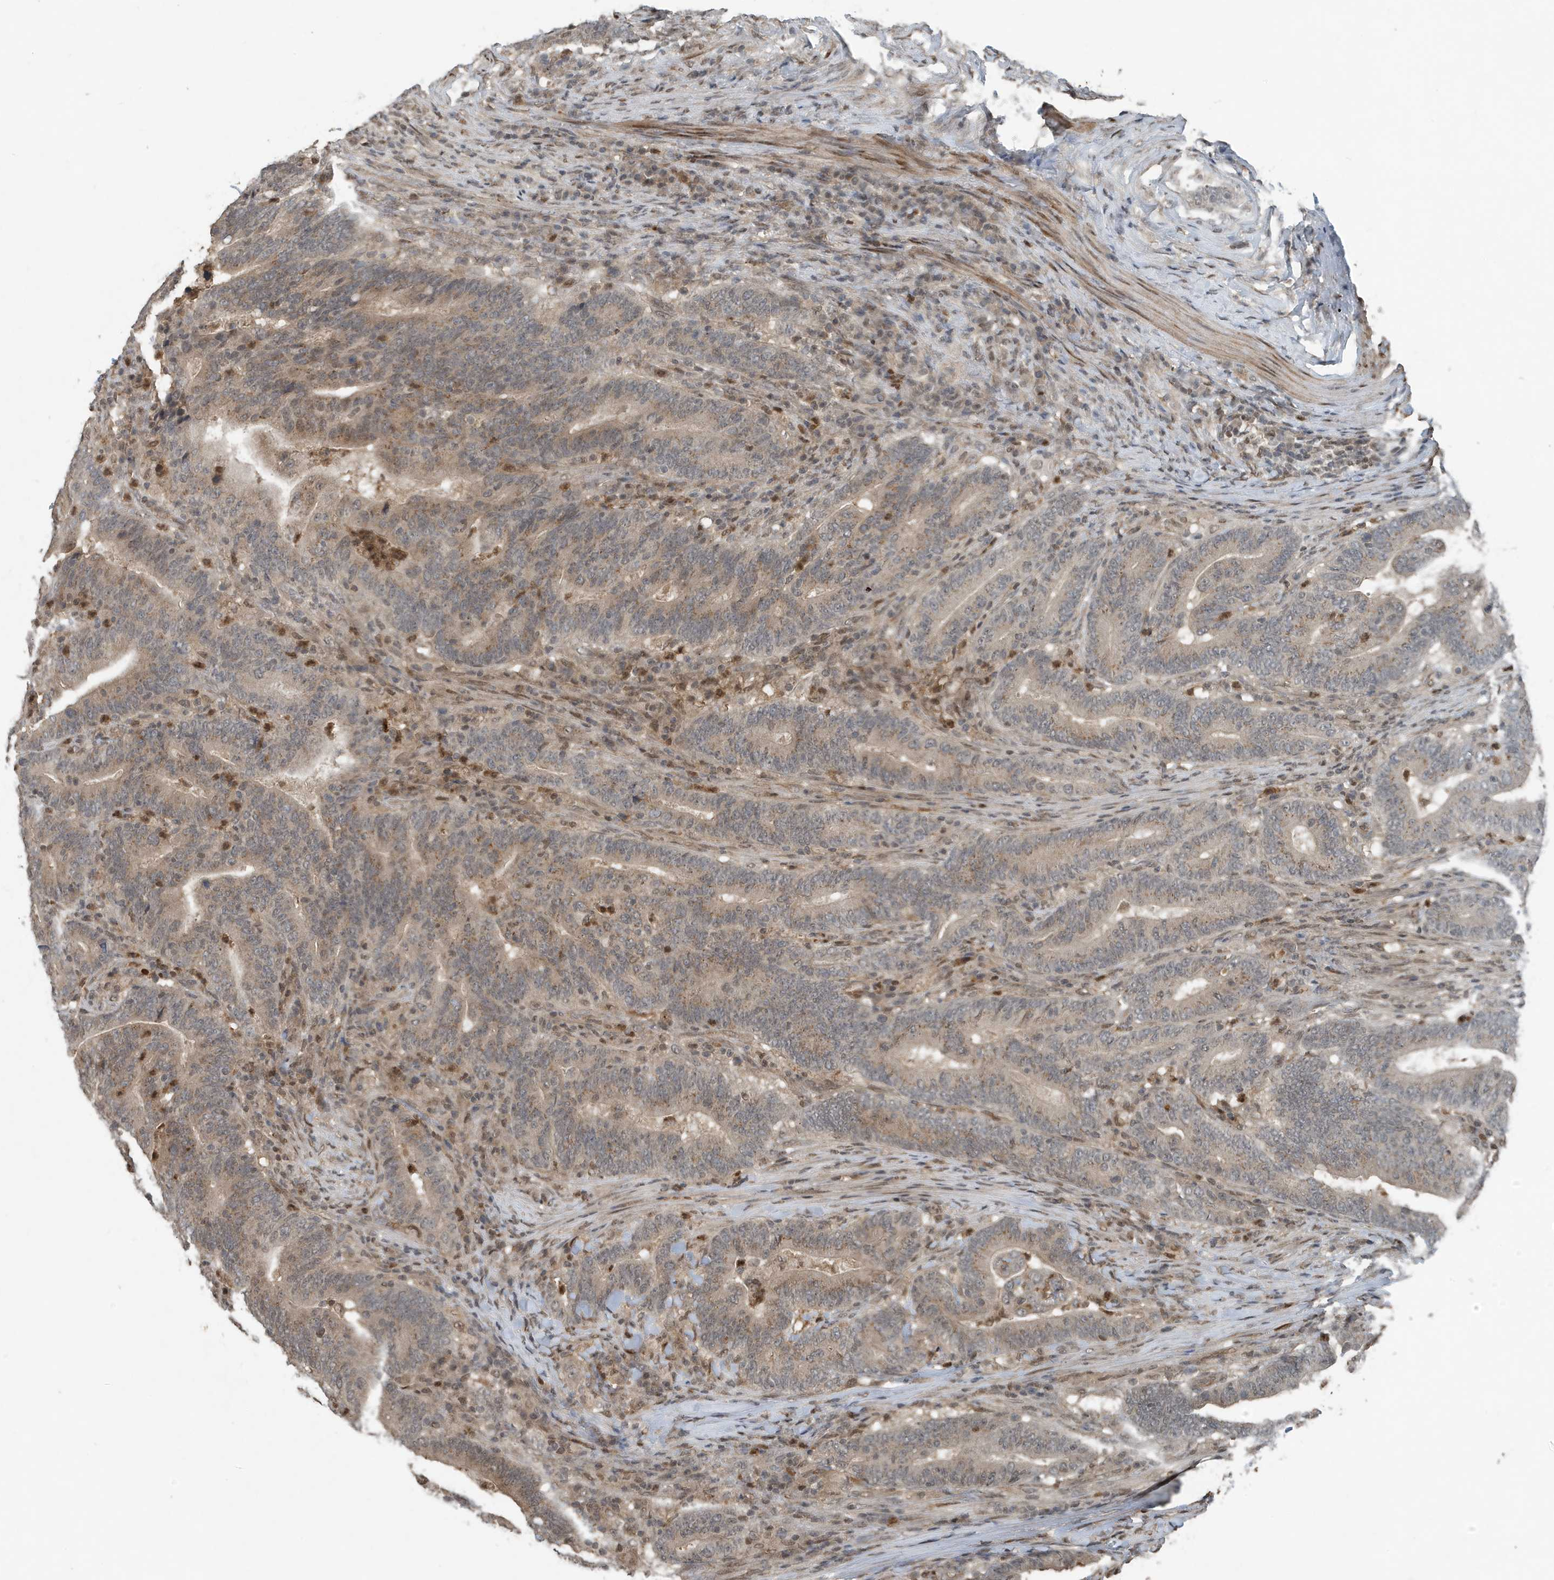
{"staining": {"intensity": "weak", "quantity": "25%-75%", "location": "cytoplasmic/membranous"}, "tissue": "colorectal cancer", "cell_type": "Tumor cells", "image_type": "cancer", "snomed": [{"axis": "morphology", "description": "Normal tissue, NOS"}, {"axis": "morphology", "description": "Adenocarcinoma, NOS"}, {"axis": "topography", "description": "Colon"}], "caption": "Tumor cells show low levels of weak cytoplasmic/membranous positivity in about 25%-75% of cells in colorectal adenocarcinoma.", "gene": "HSPA1A", "patient": {"sex": "female", "age": 66}}